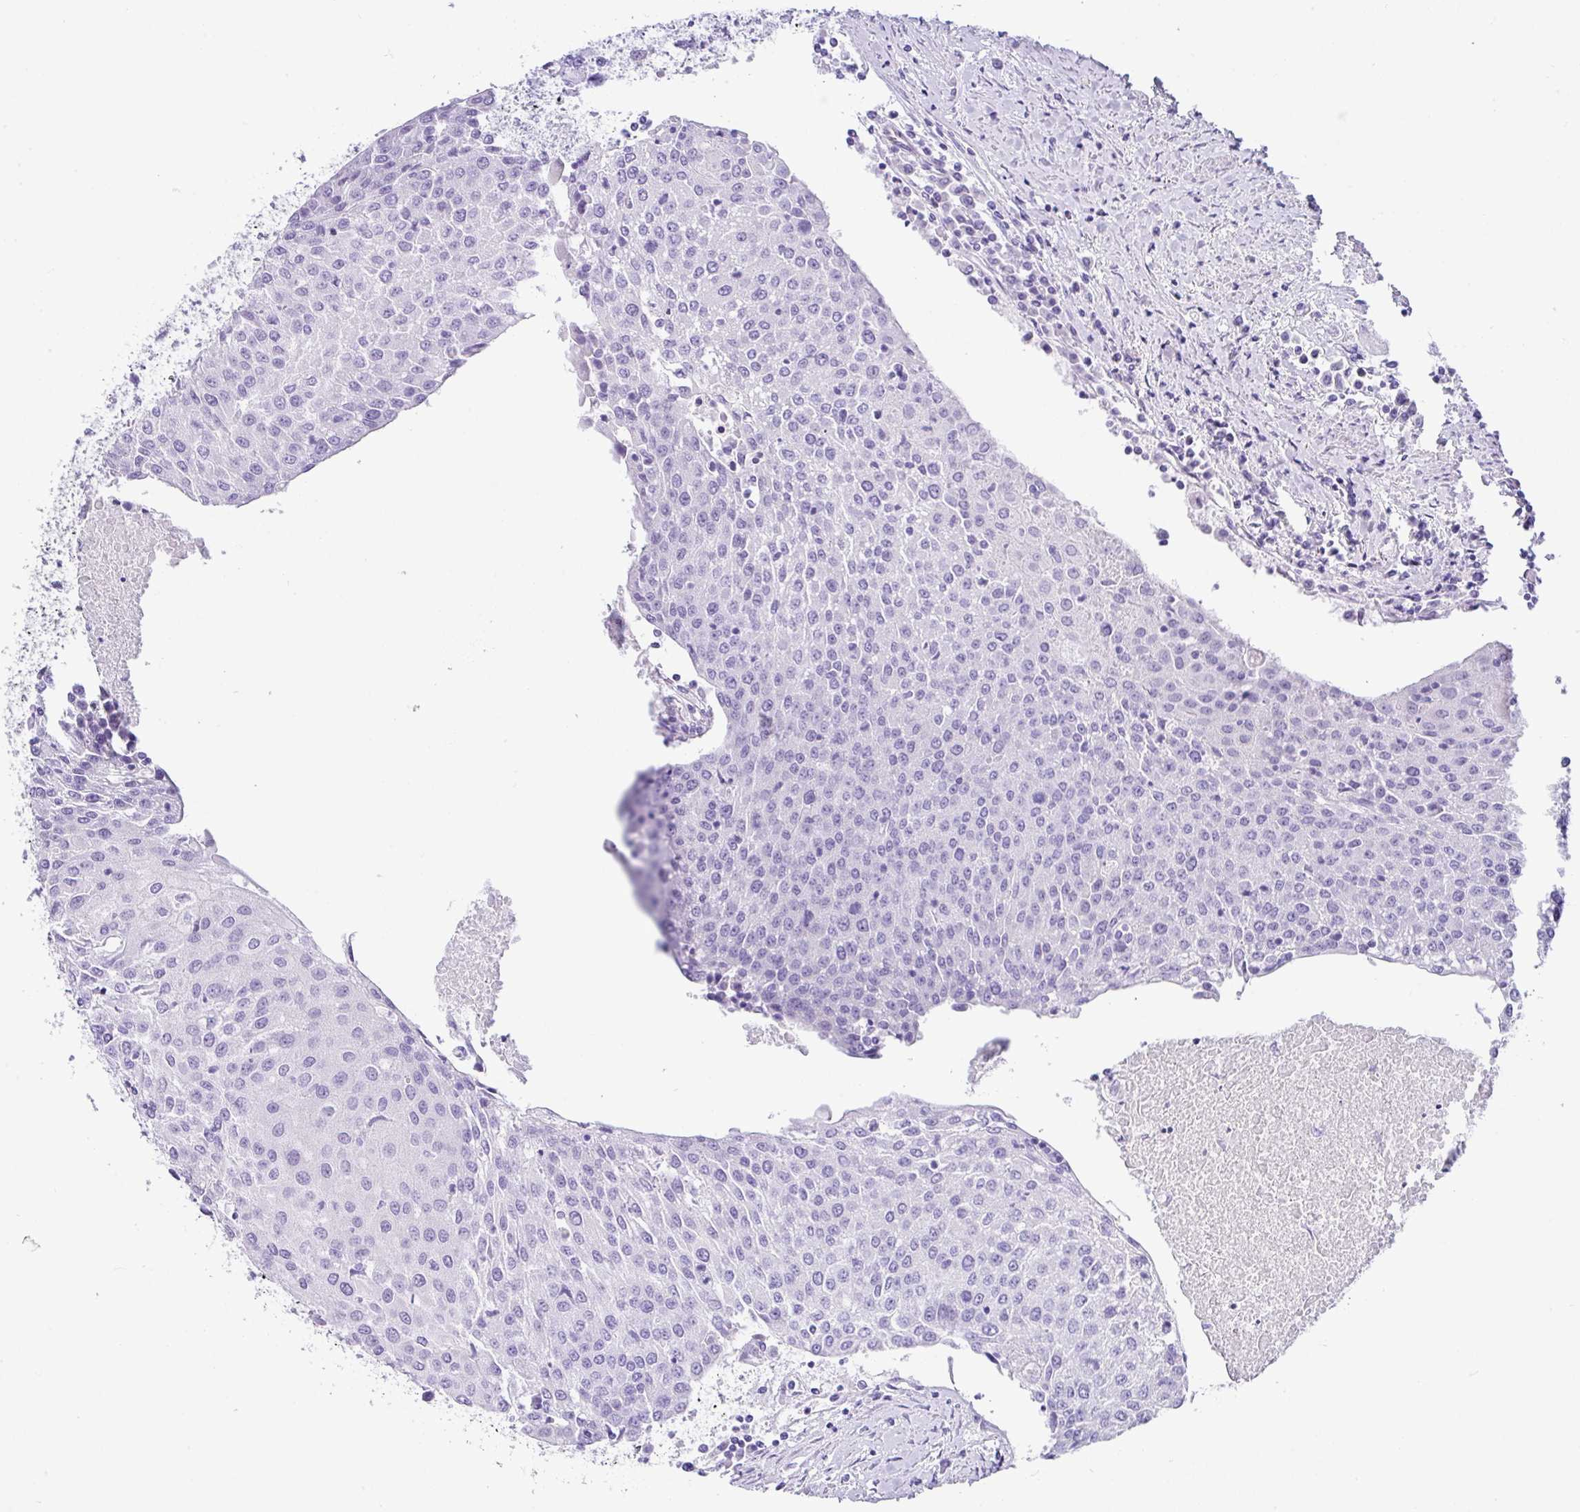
{"staining": {"intensity": "negative", "quantity": "none", "location": "none"}, "tissue": "urothelial cancer", "cell_type": "Tumor cells", "image_type": "cancer", "snomed": [{"axis": "morphology", "description": "Urothelial carcinoma, High grade"}, {"axis": "topography", "description": "Urinary bladder"}], "caption": "Urothelial carcinoma (high-grade) was stained to show a protein in brown. There is no significant positivity in tumor cells.", "gene": "ZG16", "patient": {"sex": "female", "age": 85}}